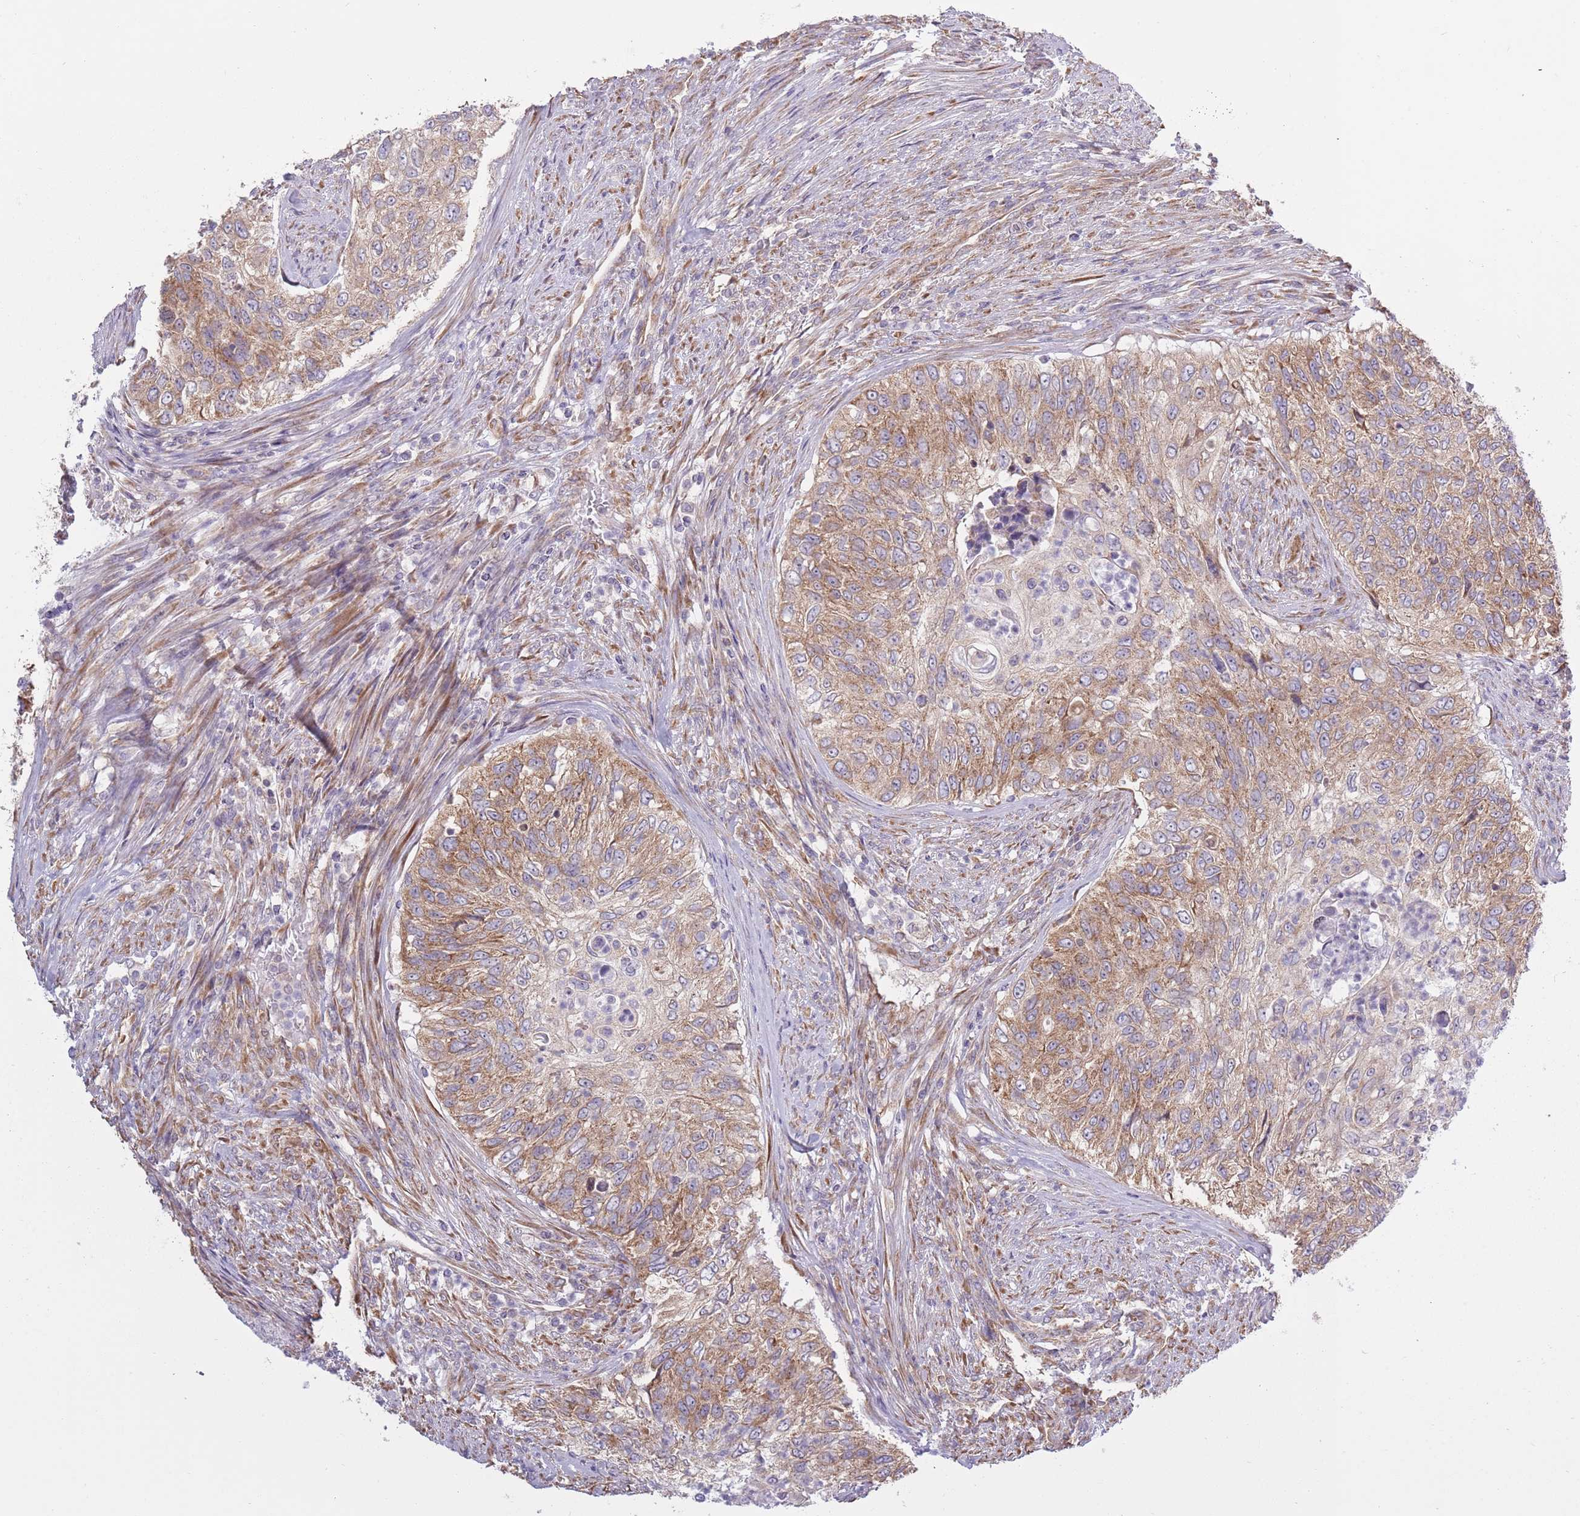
{"staining": {"intensity": "moderate", "quantity": "25%-75%", "location": "cytoplasmic/membranous"}, "tissue": "urothelial cancer", "cell_type": "Tumor cells", "image_type": "cancer", "snomed": [{"axis": "morphology", "description": "Urothelial carcinoma, High grade"}, {"axis": "topography", "description": "Urinary bladder"}], "caption": "Protein staining by immunohistochemistry exhibits moderate cytoplasmic/membranous staining in about 25%-75% of tumor cells in urothelial cancer.", "gene": "RPL17-C18orf32", "patient": {"sex": "female", "age": 60}}